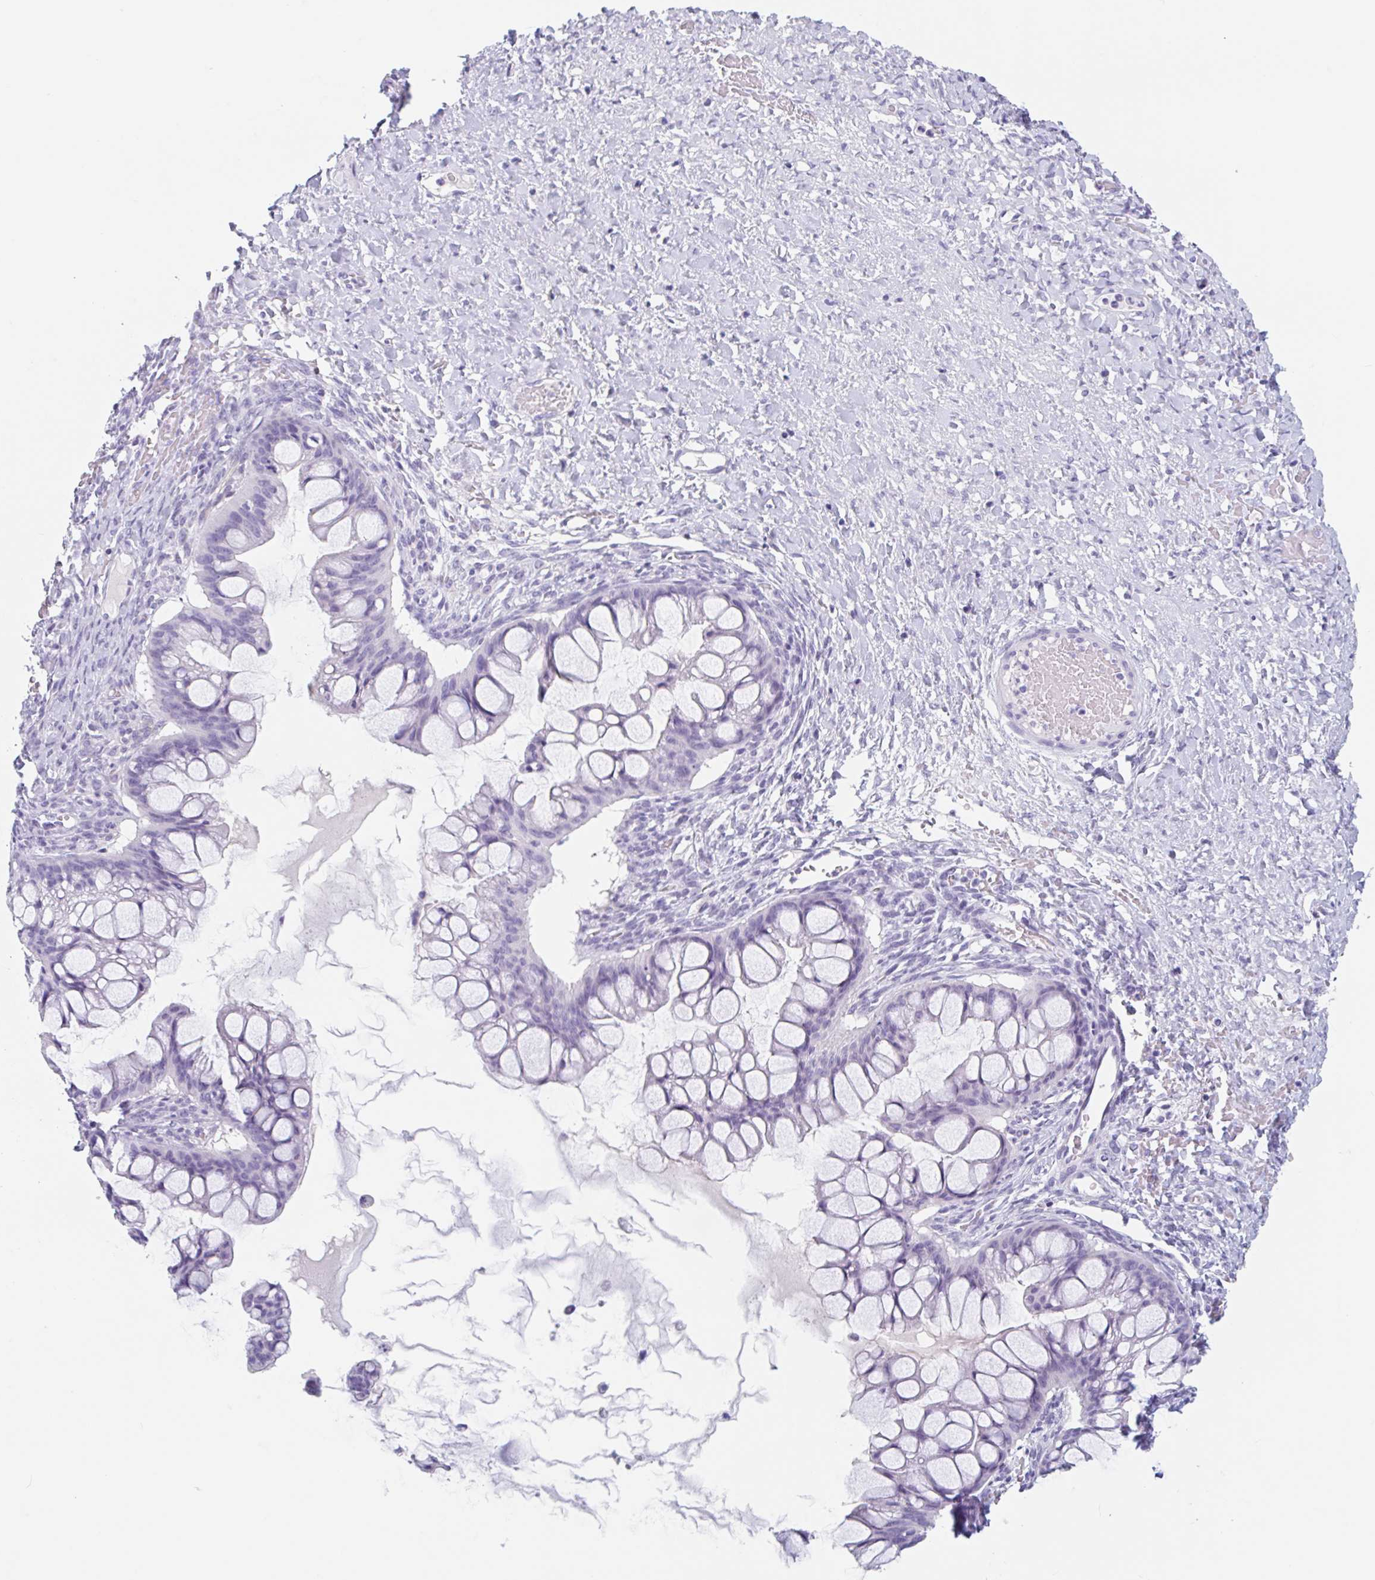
{"staining": {"intensity": "negative", "quantity": "none", "location": "none"}, "tissue": "ovarian cancer", "cell_type": "Tumor cells", "image_type": "cancer", "snomed": [{"axis": "morphology", "description": "Cystadenocarcinoma, mucinous, NOS"}, {"axis": "topography", "description": "Ovary"}], "caption": "Tumor cells show no significant expression in ovarian mucinous cystadenocarcinoma.", "gene": "EMC4", "patient": {"sex": "female", "age": 73}}